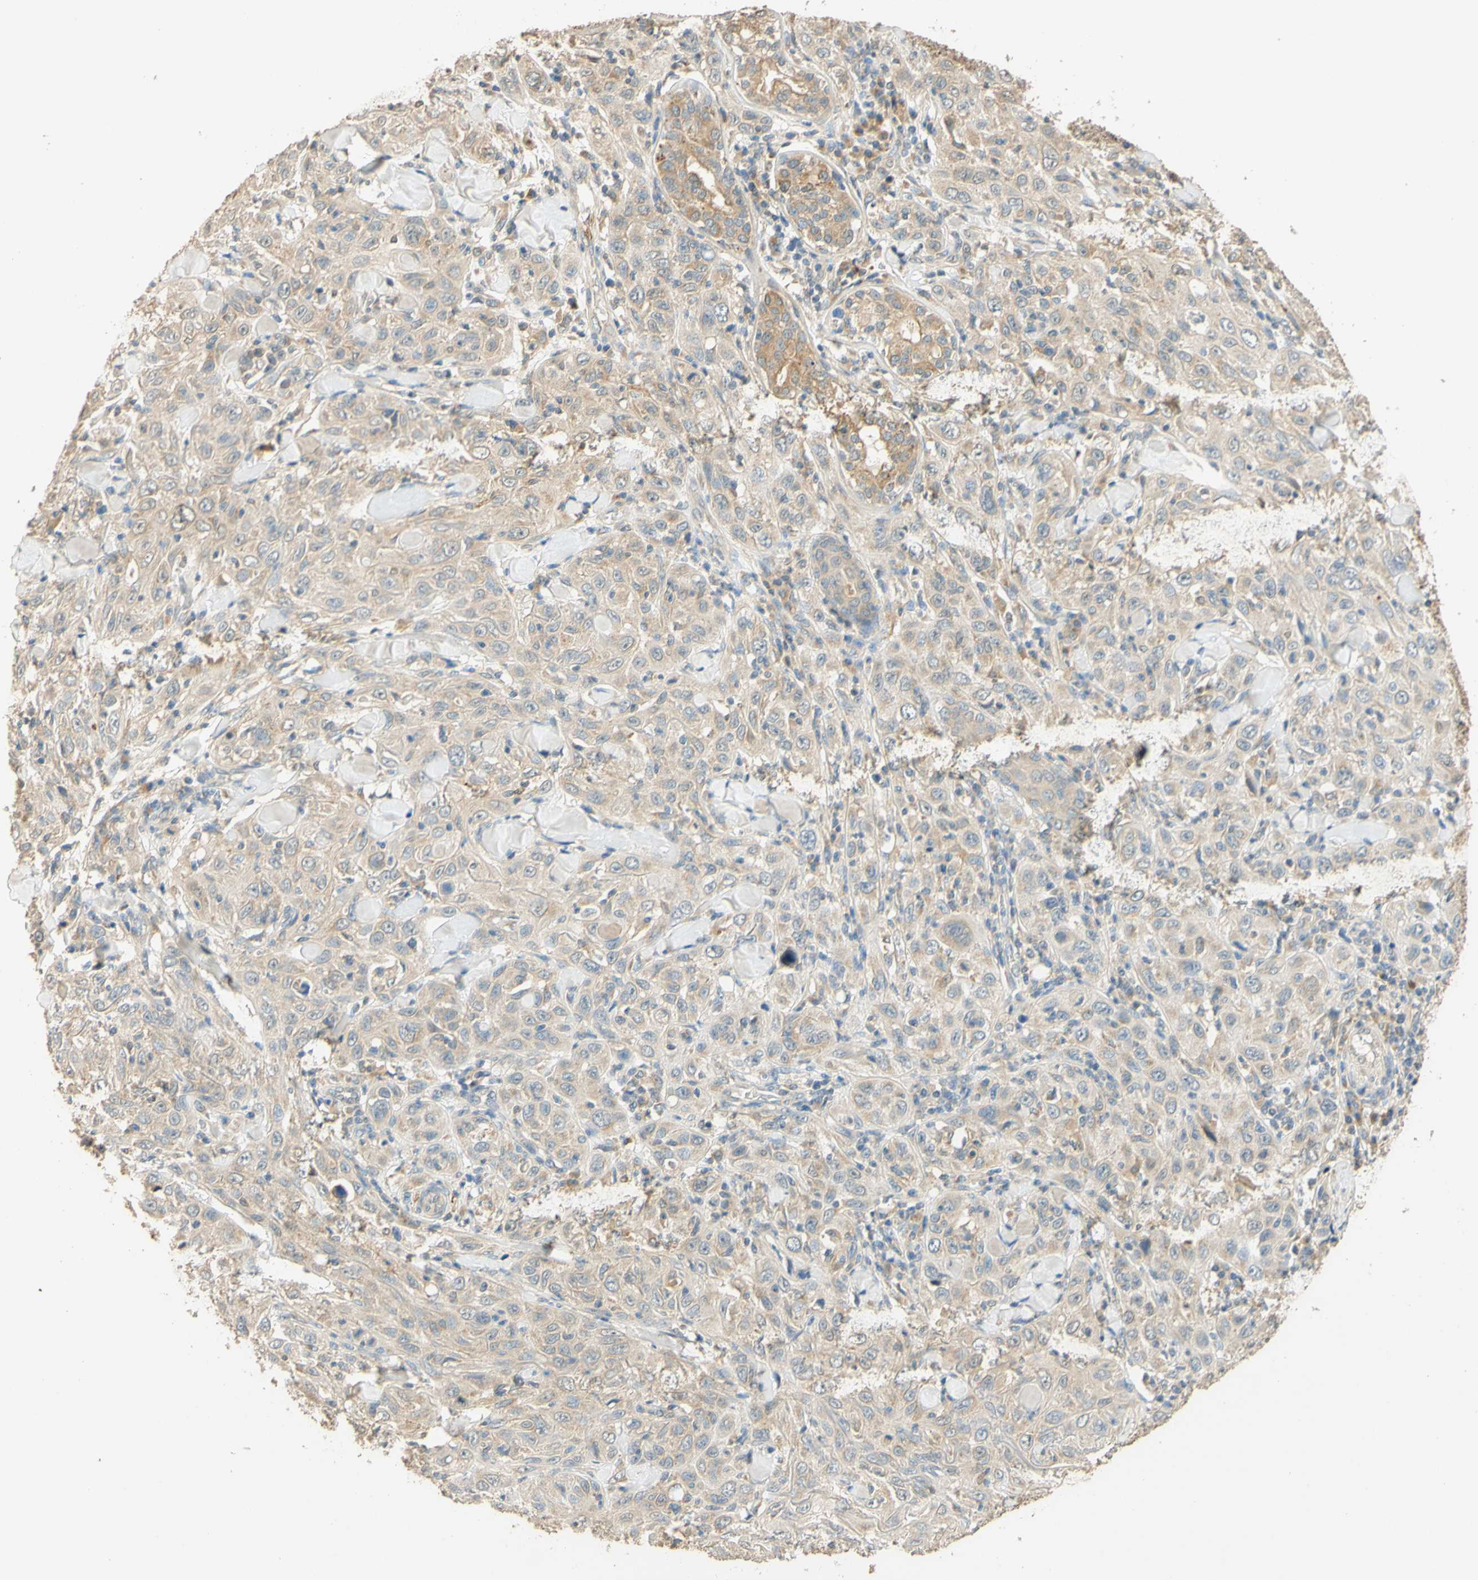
{"staining": {"intensity": "weak", "quantity": "25%-75%", "location": "cytoplasmic/membranous"}, "tissue": "skin cancer", "cell_type": "Tumor cells", "image_type": "cancer", "snomed": [{"axis": "morphology", "description": "Squamous cell carcinoma, NOS"}, {"axis": "topography", "description": "Skin"}], "caption": "DAB immunohistochemical staining of squamous cell carcinoma (skin) demonstrates weak cytoplasmic/membranous protein positivity in about 25%-75% of tumor cells. The staining was performed using DAB, with brown indicating positive protein expression. Nuclei are stained blue with hematoxylin.", "gene": "ENTREP2", "patient": {"sex": "female", "age": 88}}